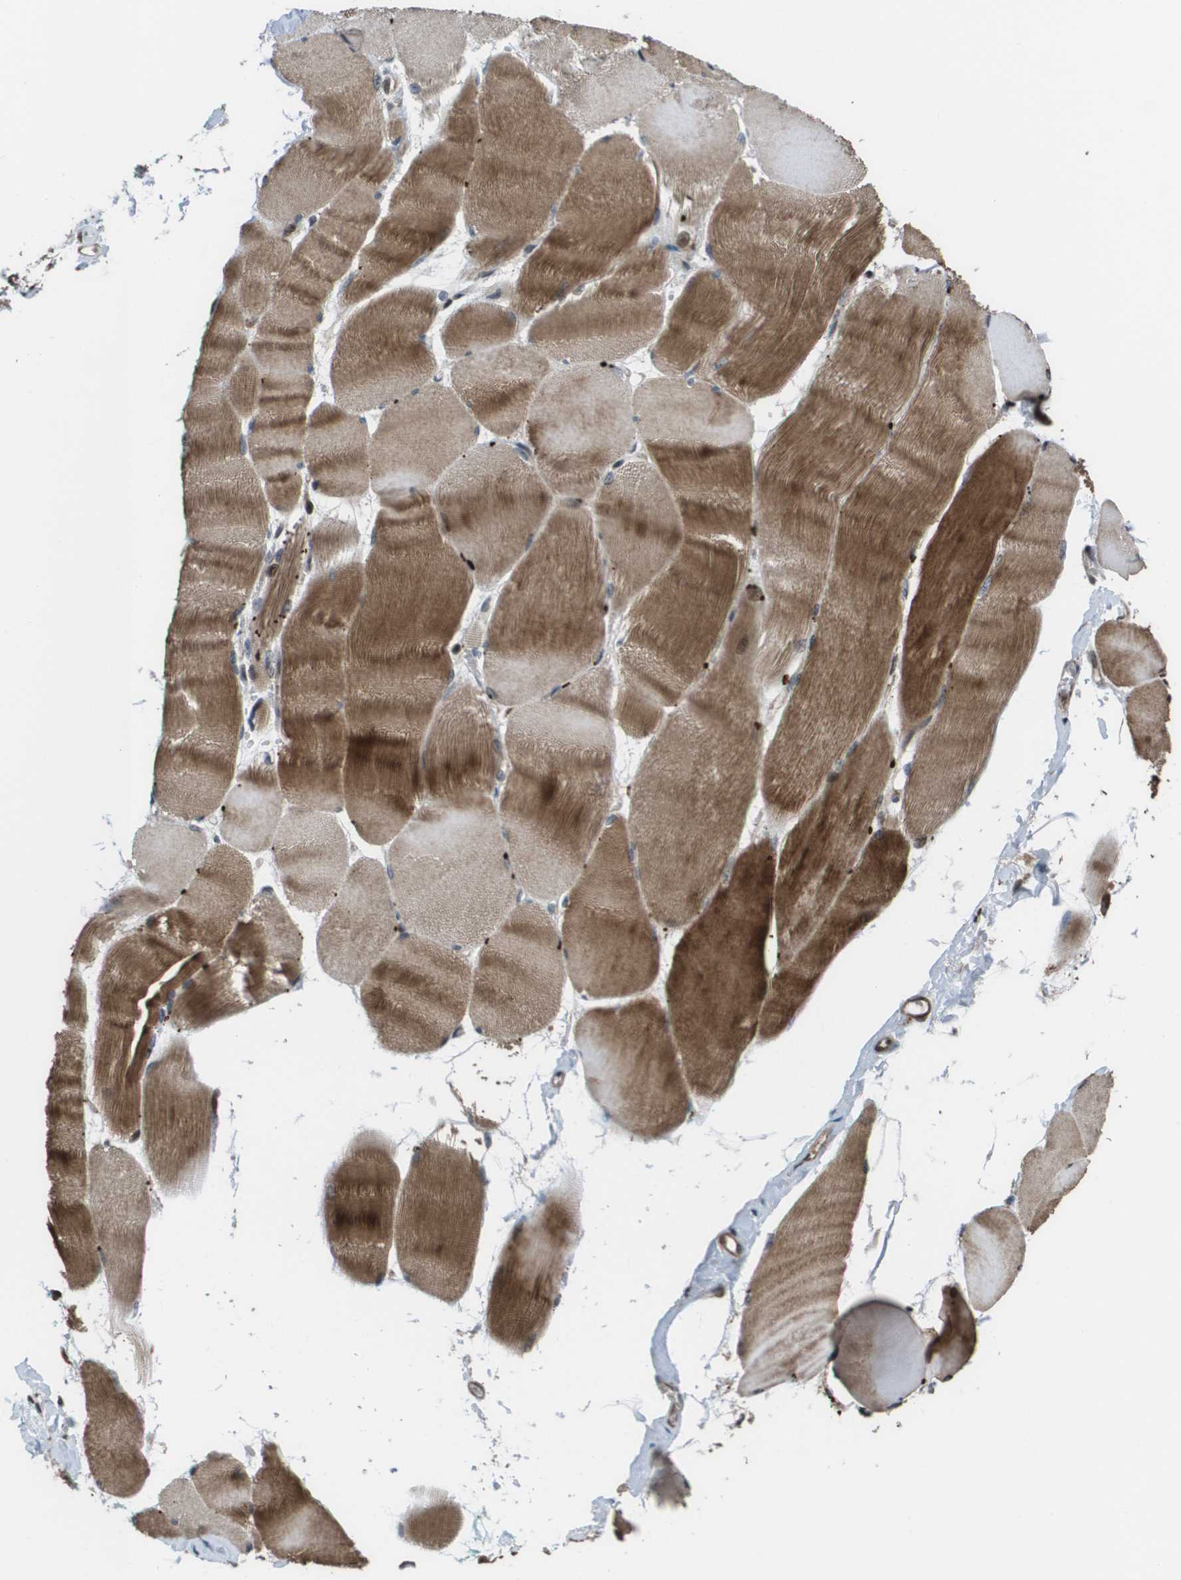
{"staining": {"intensity": "strong", "quantity": ">75%", "location": "cytoplasmic/membranous,nuclear"}, "tissue": "skeletal muscle", "cell_type": "Myocytes", "image_type": "normal", "snomed": [{"axis": "morphology", "description": "Normal tissue, NOS"}, {"axis": "morphology", "description": "Squamous cell carcinoma, NOS"}, {"axis": "topography", "description": "Skeletal muscle"}], "caption": "High-magnification brightfield microscopy of normal skeletal muscle stained with DAB (3,3'-diaminobenzidine) (brown) and counterstained with hematoxylin (blue). myocytes exhibit strong cytoplasmic/membranous,nuclear positivity is seen in approximately>75% of cells.", "gene": "AXIN2", "patient": {"sex": "male", "age": 51}}